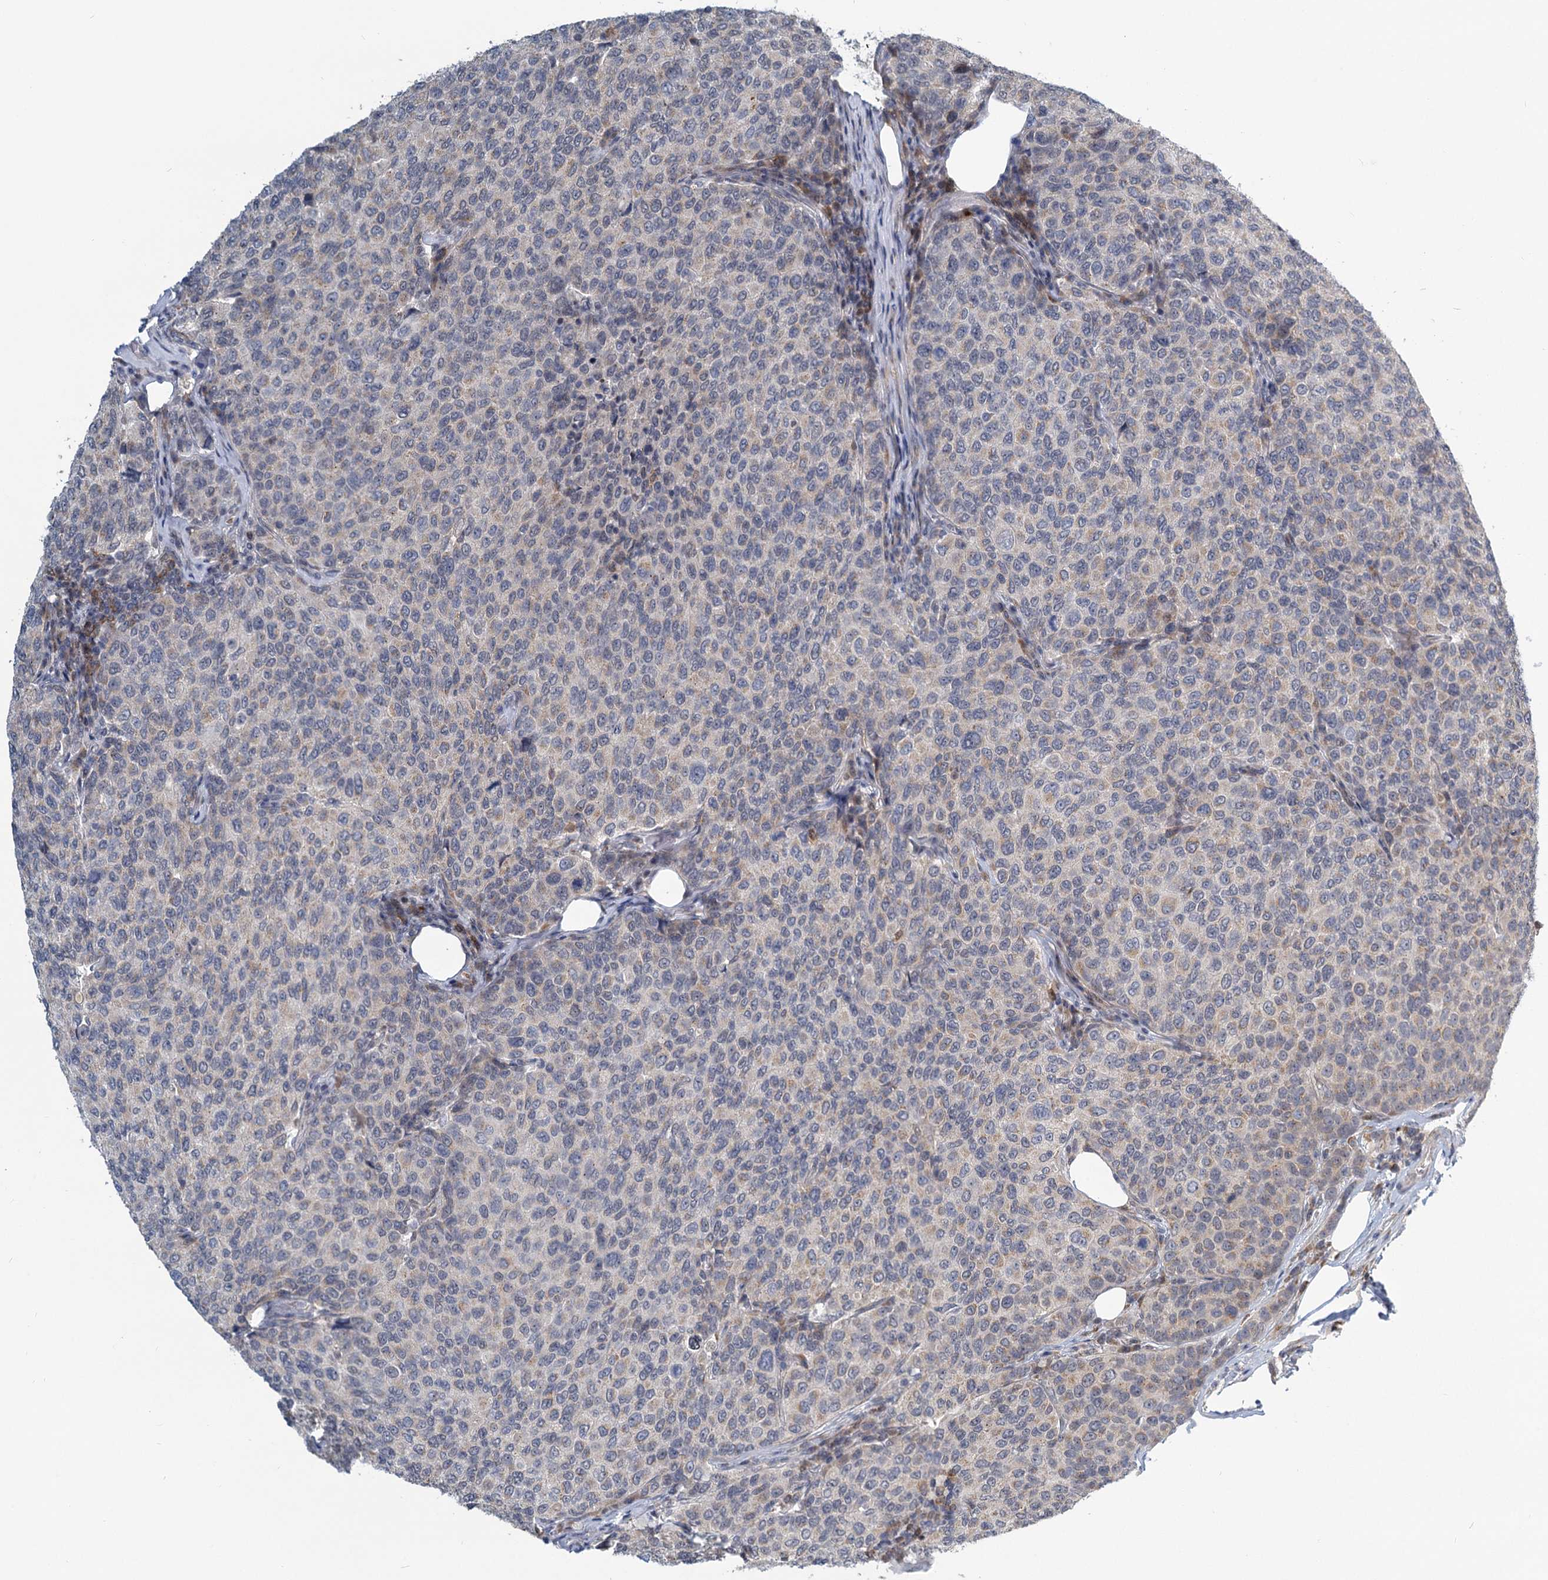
{"staining": {"intensity": "weak", "quantity": "<25%", "location": "cytoplasmic/membranous"}, "tissue": "breast cancer", "cell_type": "Tumor cells", "image_type": "cancer", "snomed": [{"axis": "morphology", "description": "Duct carcinoma"}, {"axis": "topography", "description": "Breast"}], "caption": "Invasive ductal carcinoma (breast) stained for a protein using immunohistochemistry (IHC) exhibits no positivity tumor cells.", "gene": "STAP1", "patient": {"sex": "female", "age": 55}}